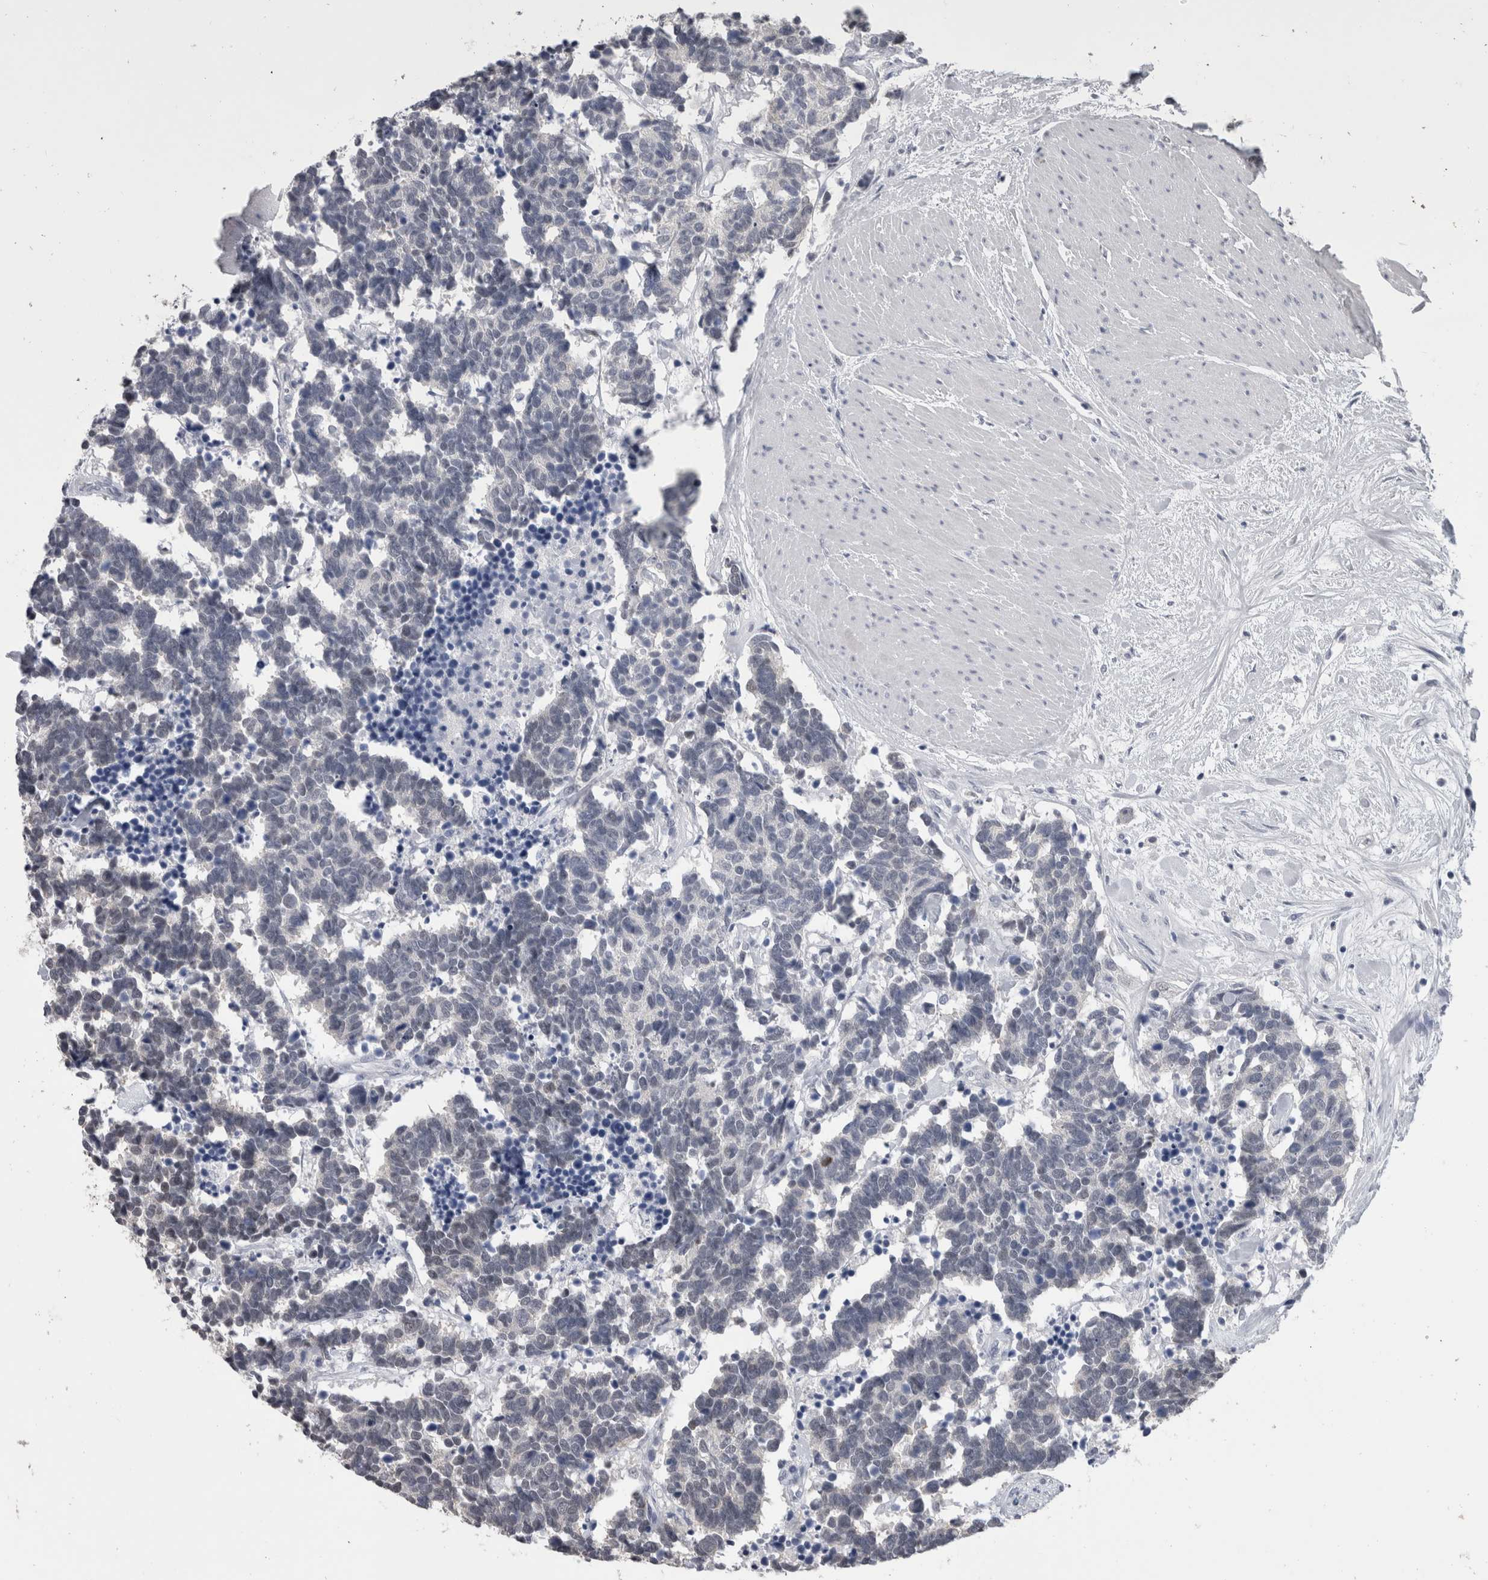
{"staining": {"intensity": "negative", "quantity": "none", "location": "none"}, "tissue": "carcinoid", "cell_type": "Tumor cells", "image_type": "cancer", "snomed": [{"axis": "morphology", "description": "Carcinoma, NOS"}, {"axis": "morphology", "description": "Carcinoid, malignant, NOS"}, {"axis": "topography", "description": "Urinary bladder"}], "caption": "This is an immunohistochemistry (IHC) micrograph of human carcinoid (malignant). There is no expression in tumor cells.", "gene": "DDX17", "patient": {"sex": "male", "age": 57}}